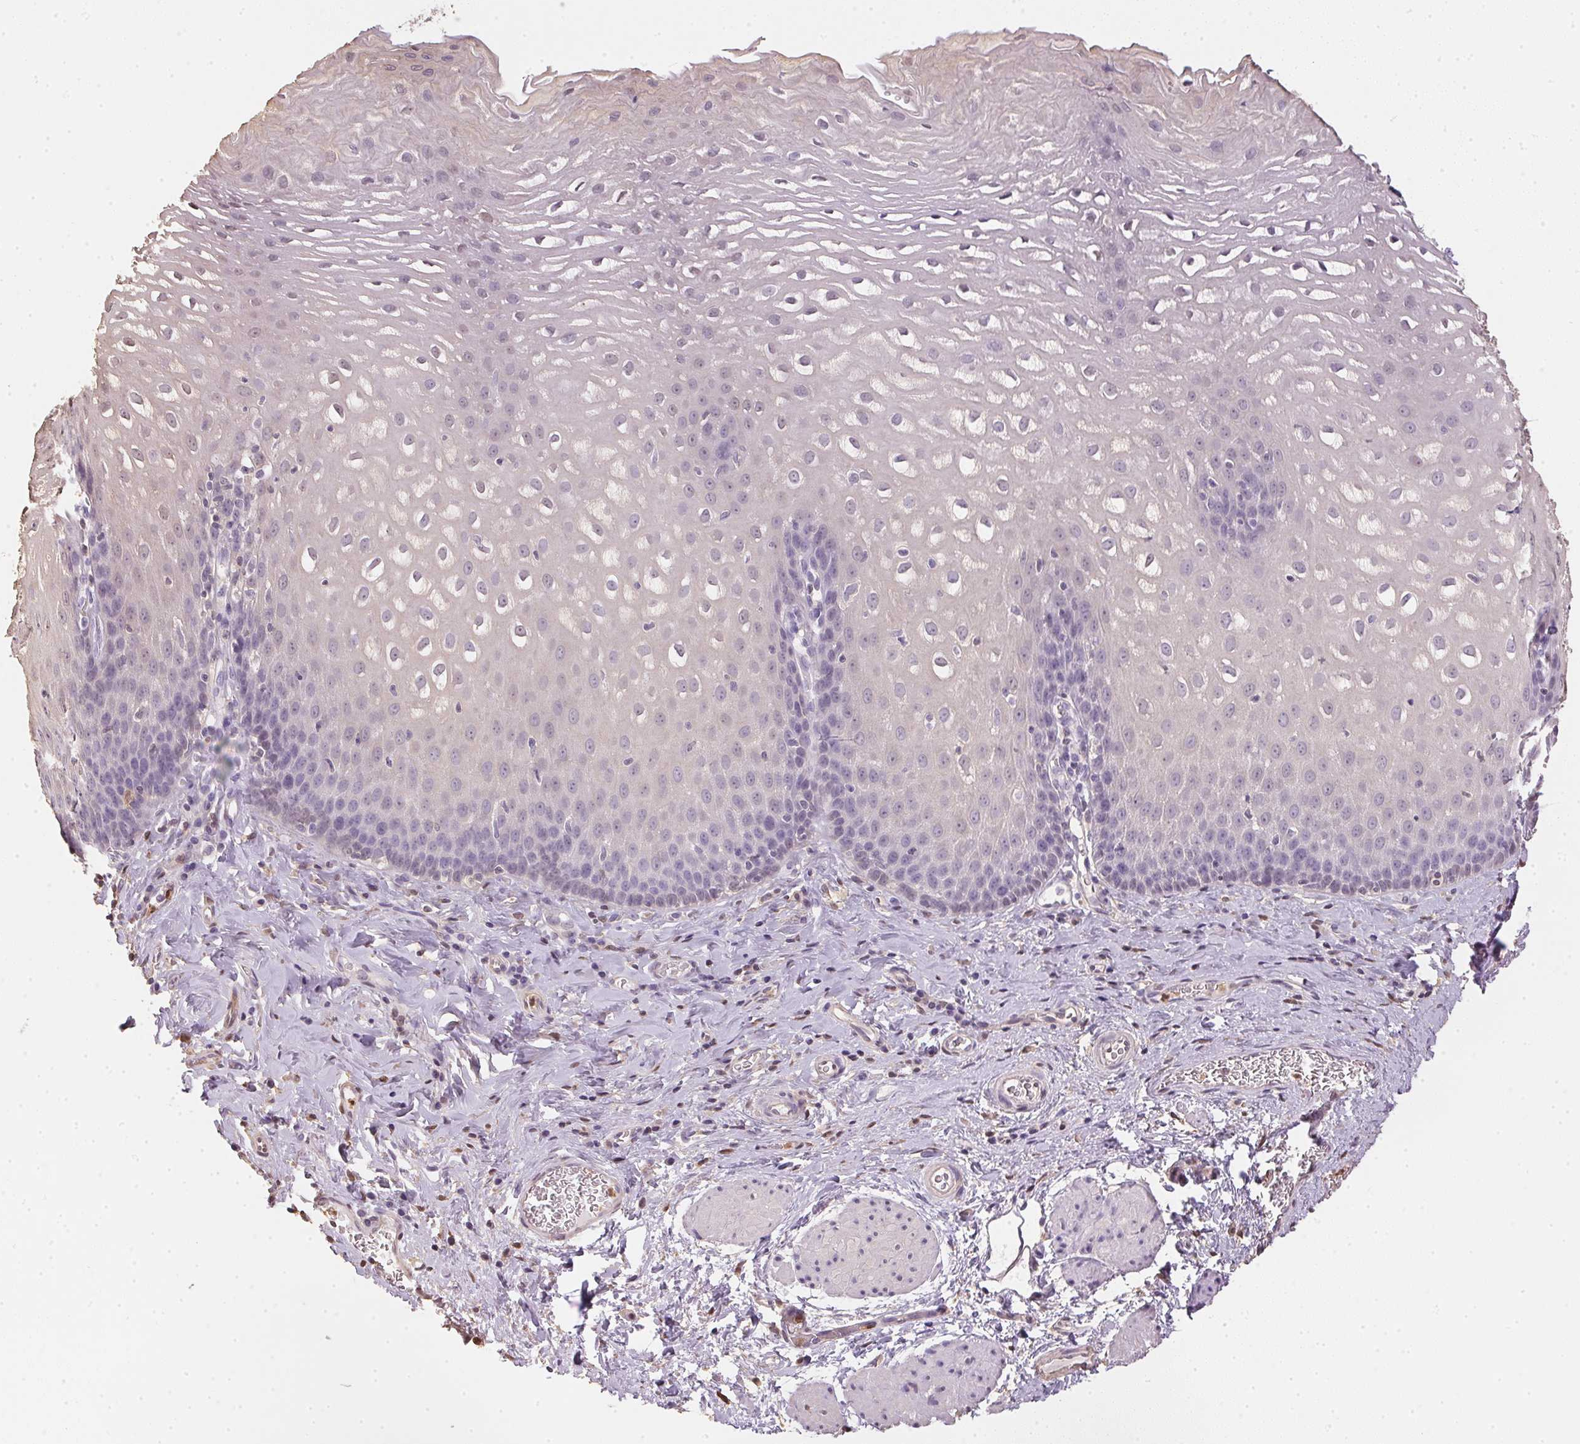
{"staining": {"intensity": "negative", "quantity": "none", "location": "none"}, "tissue": "esophagus", "cell_type": "Squamous epithelial cells", "image_type": "normal", "snomed": [{"axis": "morphology", "description": "Normal tissue, NOS"}, {"axis": "topography", "description": "Esophagus"}], "caption": "This is an immunohistochemistry micrograph of unremarkable esophagus. There is no staining in squamous epithelial cells.", "gene": "S100A3", "patient": {"sex": "male", "age": 68}}